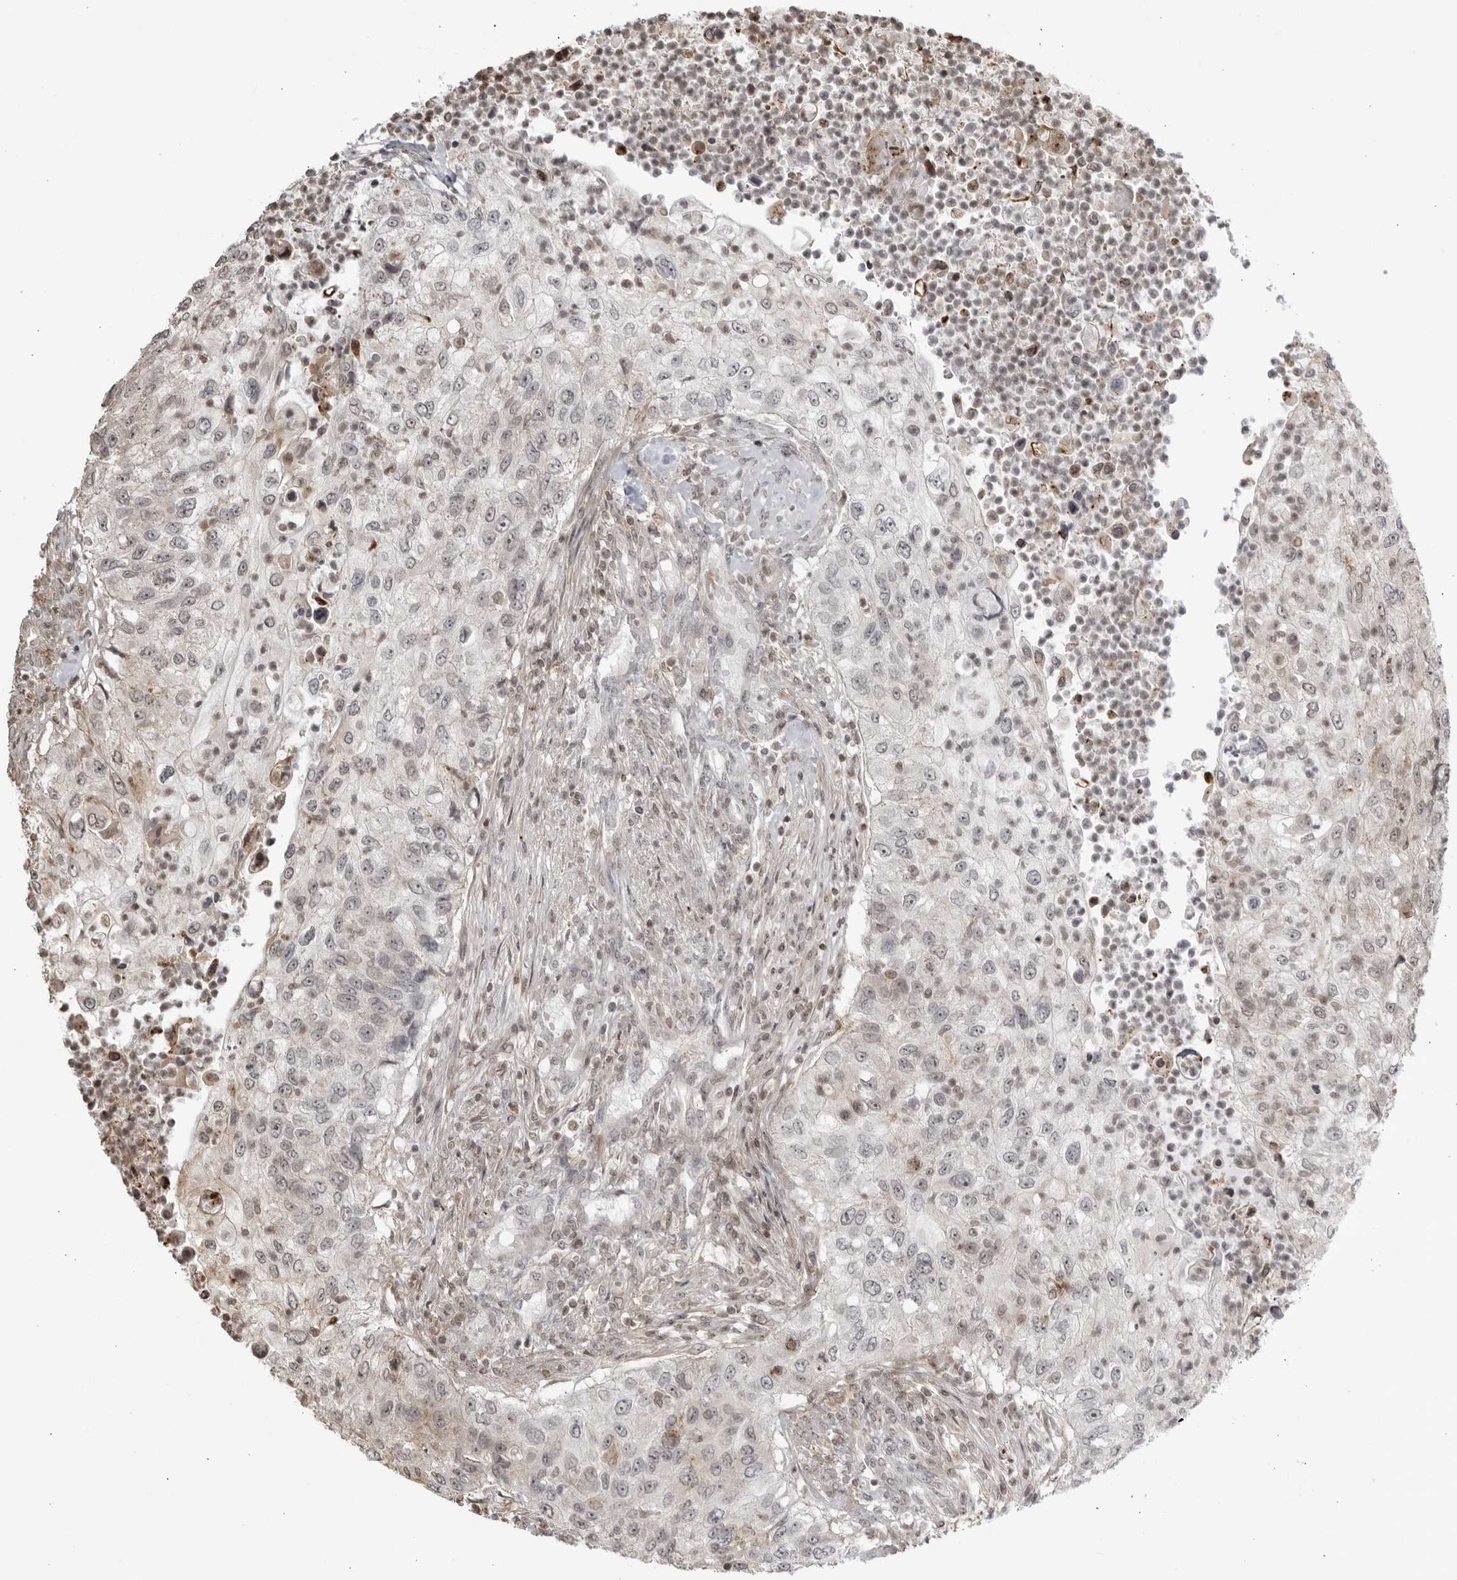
{"staining": {"intensity": "negative", "quantity": "none", "location": "none"}, "tissue": "urothelial cancer", "cell_type": "Tumor cells", "image_type": "cancer", "snomed": [{"axis": "morphology", "description": "Urothelial carcinoma, High grade"}, {"axis": "topography", "description": "Urinary bladder"}], "caption": "This is an IHC micrograph of human high-grade urothelial carcinoma. There is no expression in tumor cells.", "gene": "TCF21", "patient": {"sex": "female", "age": 60}}